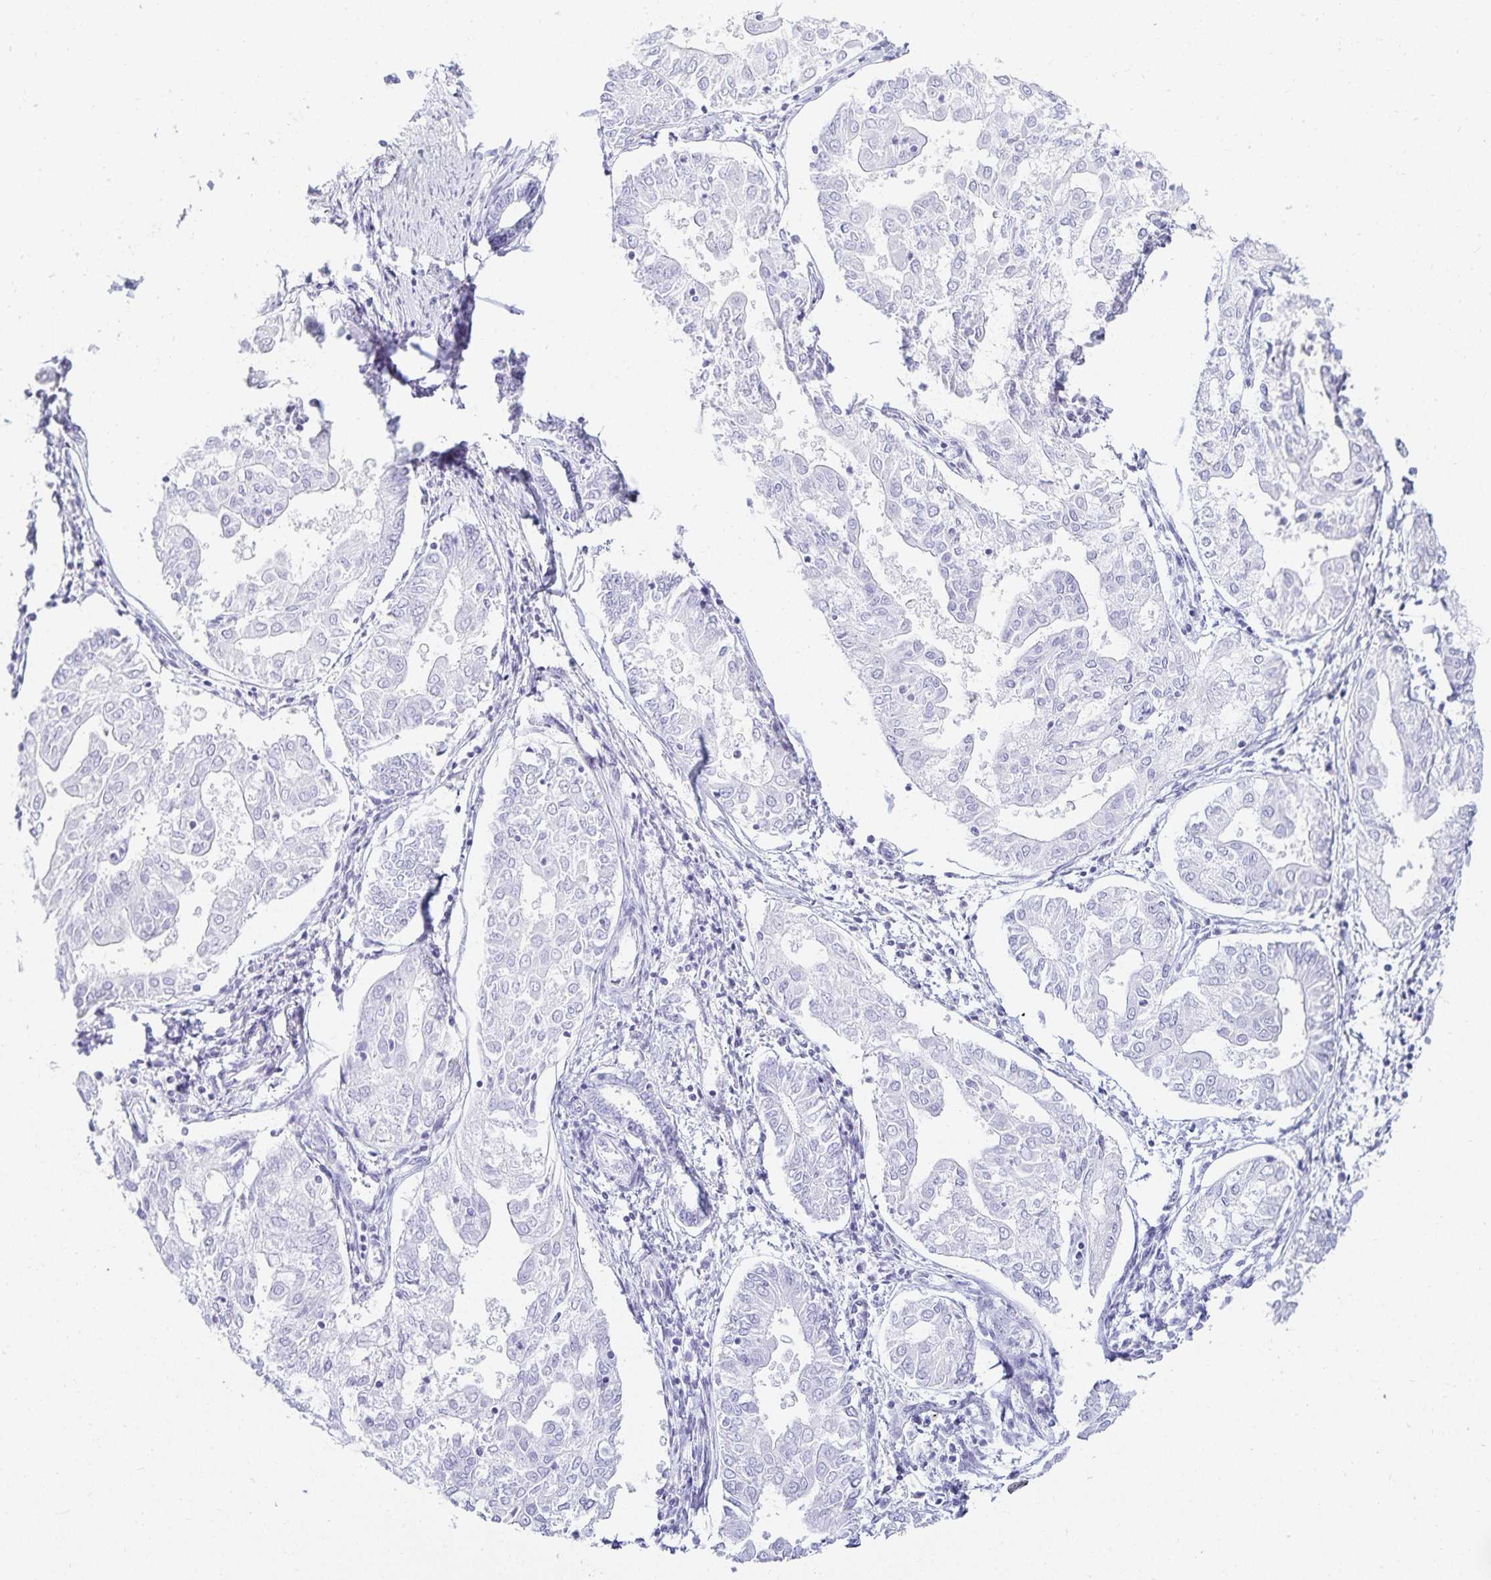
{"staining": {"intensity": "negative", "quantity": "none", "location": "none"}, "tissue": "endometrial cancer", "cell_type": "Tumor cells", "image_type": "cancer", "snomed": [{"axis": "morphology", "description": "Adenocarcinoma, NOS"}, {"axis": "topography", "description": "Endometrium"}], "caption": "A histopathology image of adenocarcinoma (endometrial) stained for a protein shows no brown staining in tumor cells.", "gene": "GP2", "patient": {"sex": "female", "age": 68}}